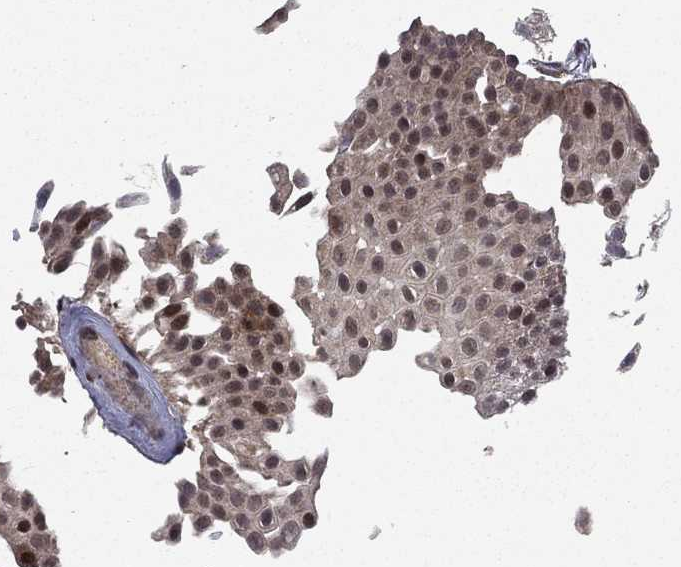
{"staining": {"intensity": "moderate", "quantity": "25%-75%", "location": "cytoplasmic/membranous,nuclear"}, "tissue": "urothelial cancer", "cell_type": "Tumor cells", "image_type": "cancer", "snomed": [{"axis": "morphology", "description": "Urothelial carcinoma, Low grade"}, {"axis": "topography", "description": "Urinary bladder"}], "caption": "Human urothelial carcinoma (low-grade) stained with a brown dye demonstrates moderate cytoplasmic/membranous and nuclear positive positivity in approximately 25%-75% of tumor cells.", "gene": "RAB11FIP4", "patient": {"sex": "male", "age": 64}}